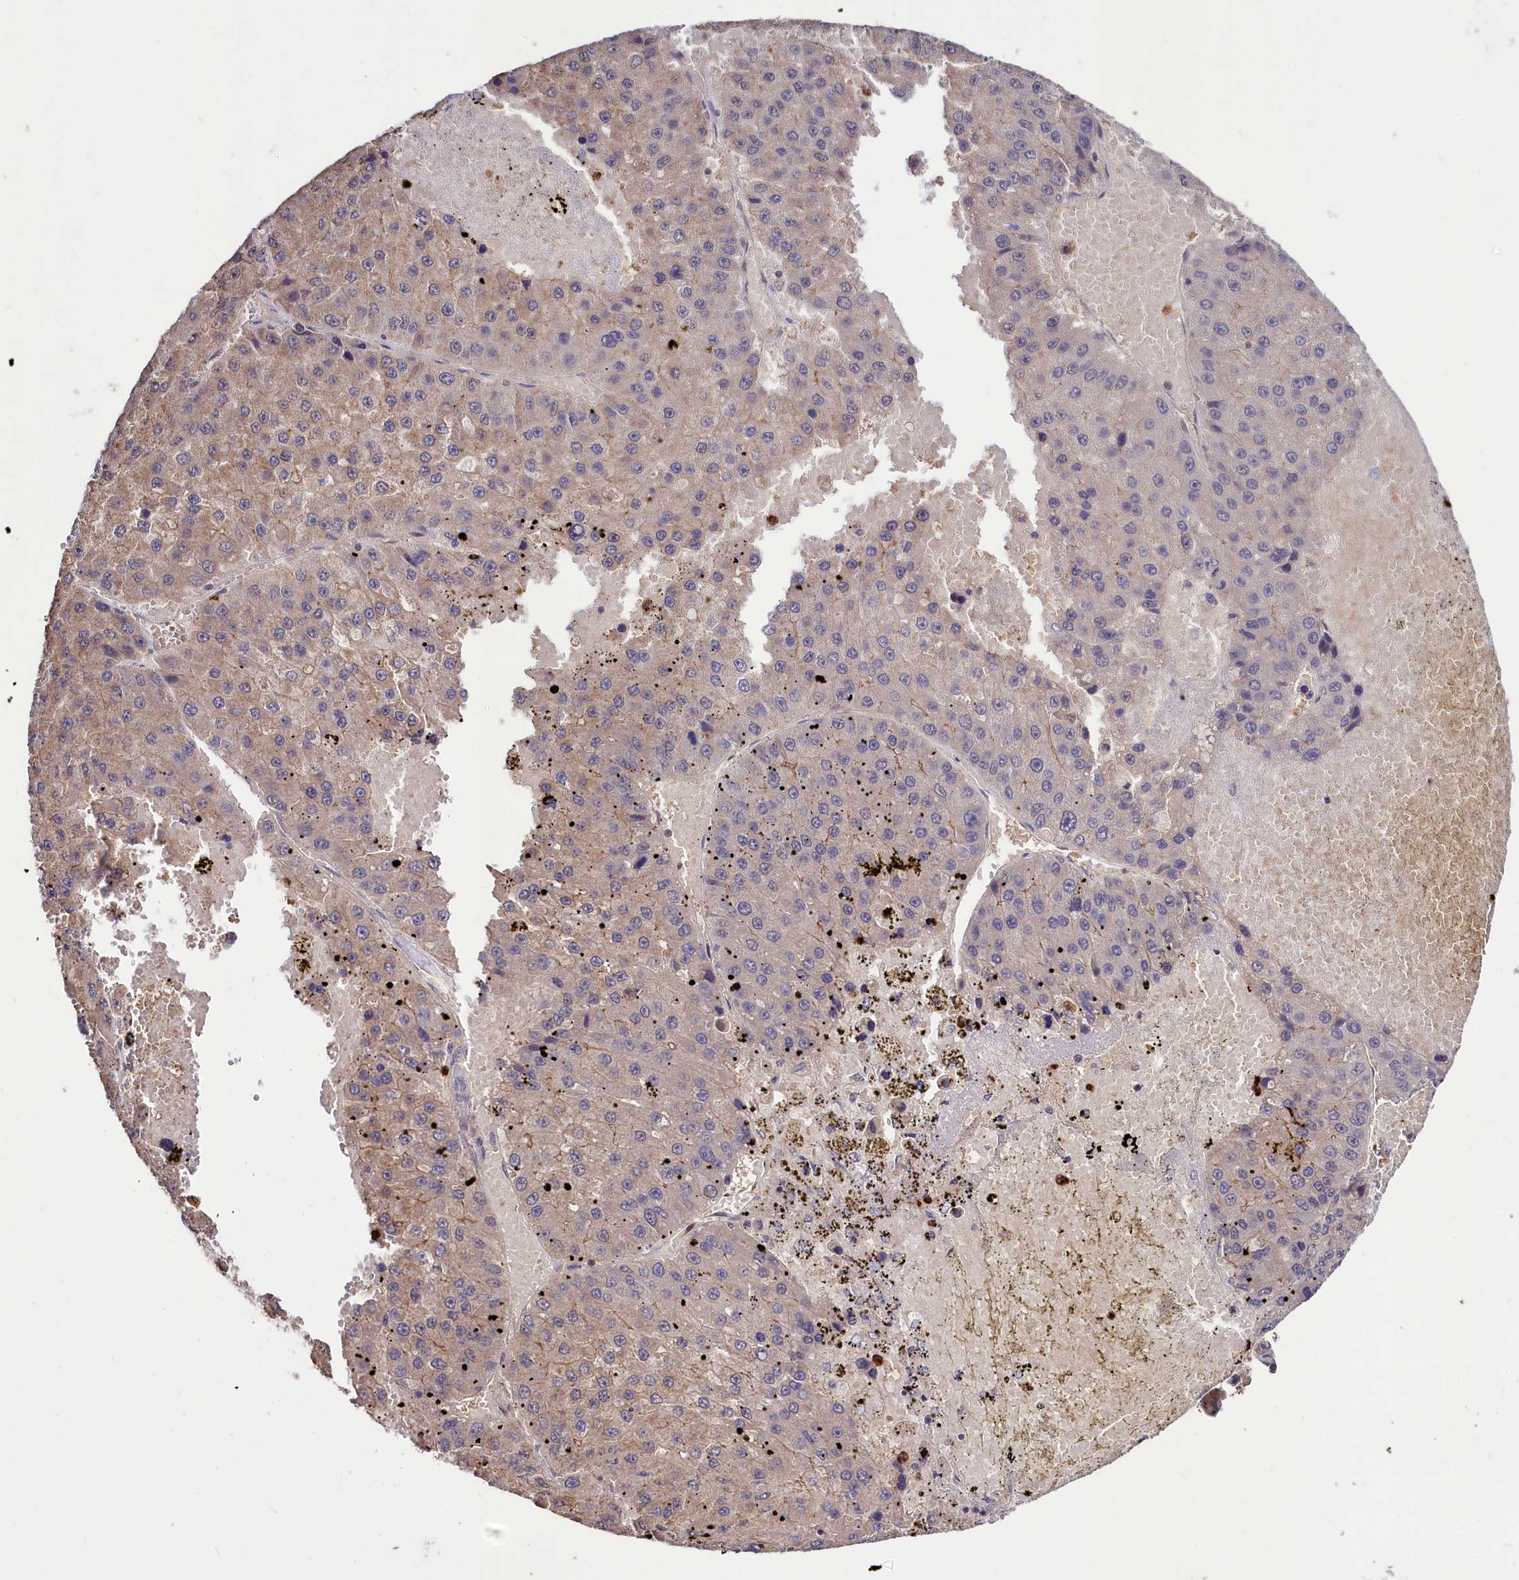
{"staining": {"intensity": "weak", "quantity": "<25%", "location": "cytoplasmic/membranous"}, "tissue": "liver cancer", "cell_type": "Tumor cells", "image_type": "cancer", "snomed": [{"axis": "morphology", "description": "Carcinoma, Hepatocellular, NOS"}, {"axis": "topography", "description": "Liver"}], "caption": "Liver cancer (hepatocellular carcinoma) was stained to show a protein in brown. There is no significant staining in tumor cells.", "gene": "KLRB1", "patient": {"sex": "female", "age": 73}}